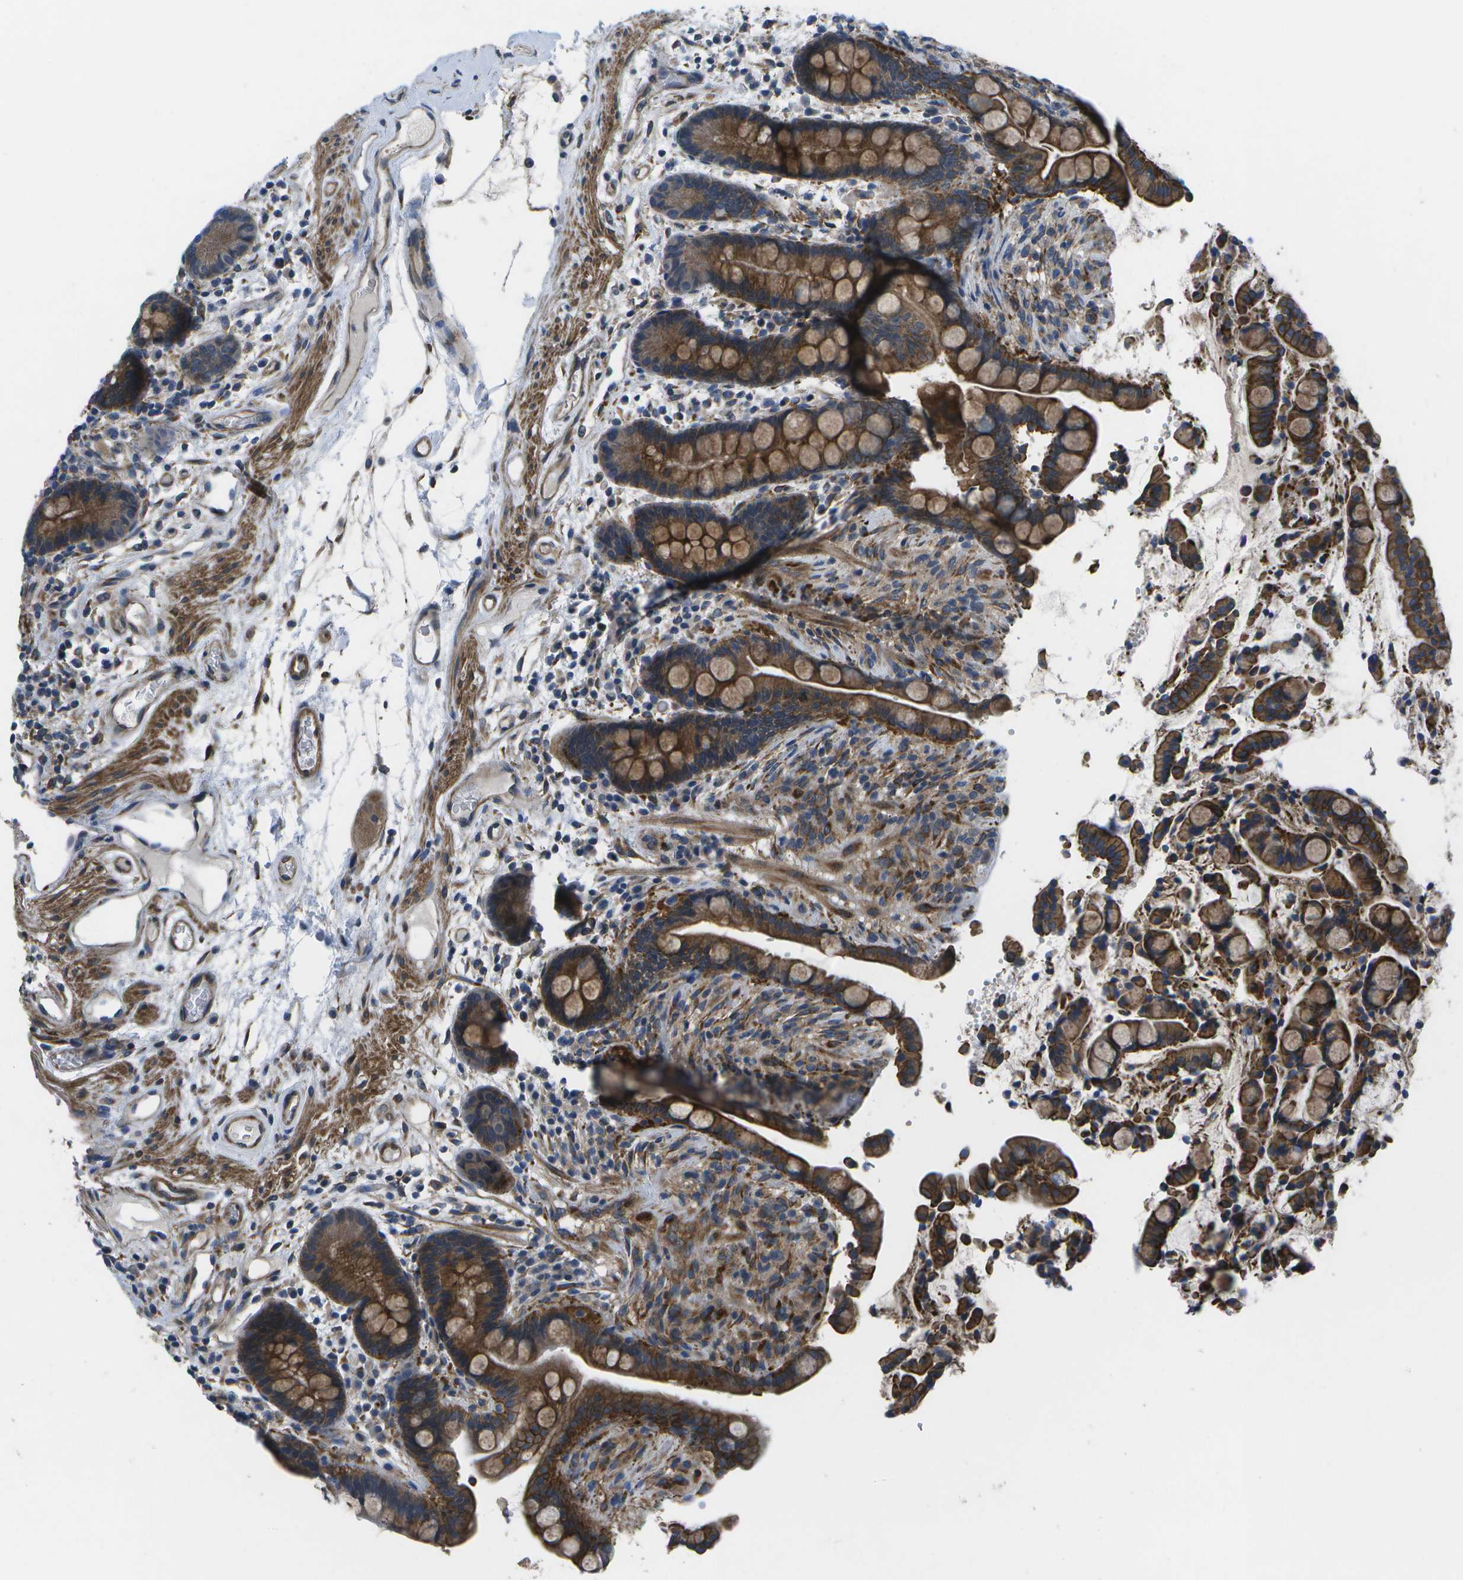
{"staining": {"intensity": "weak", "quantity": ">75%", "location": "cytoplasmic/membranous"}, "tissue": "colon", "cell_type": "Endothelial cells", "image_type": "normal", "snomed": [{"axis": "morphology", "description": "Normal tissue, NOS"}, {"axis": "topography", "description": "Colon"}], "caption": "DAB immunohistochemical staining of benign human colon reveals weak cytoplasmic/membranous protein positivity in approximately >75% of endothelial cells. The staining is performed using DAB (3,3'-diaminobenzidine) brown chromogen to label protein expression. The nuclei are counter-stained blue using hematoxylin.", "gene": "P3H1", "patient": {"sex": "male", "age": 73}}